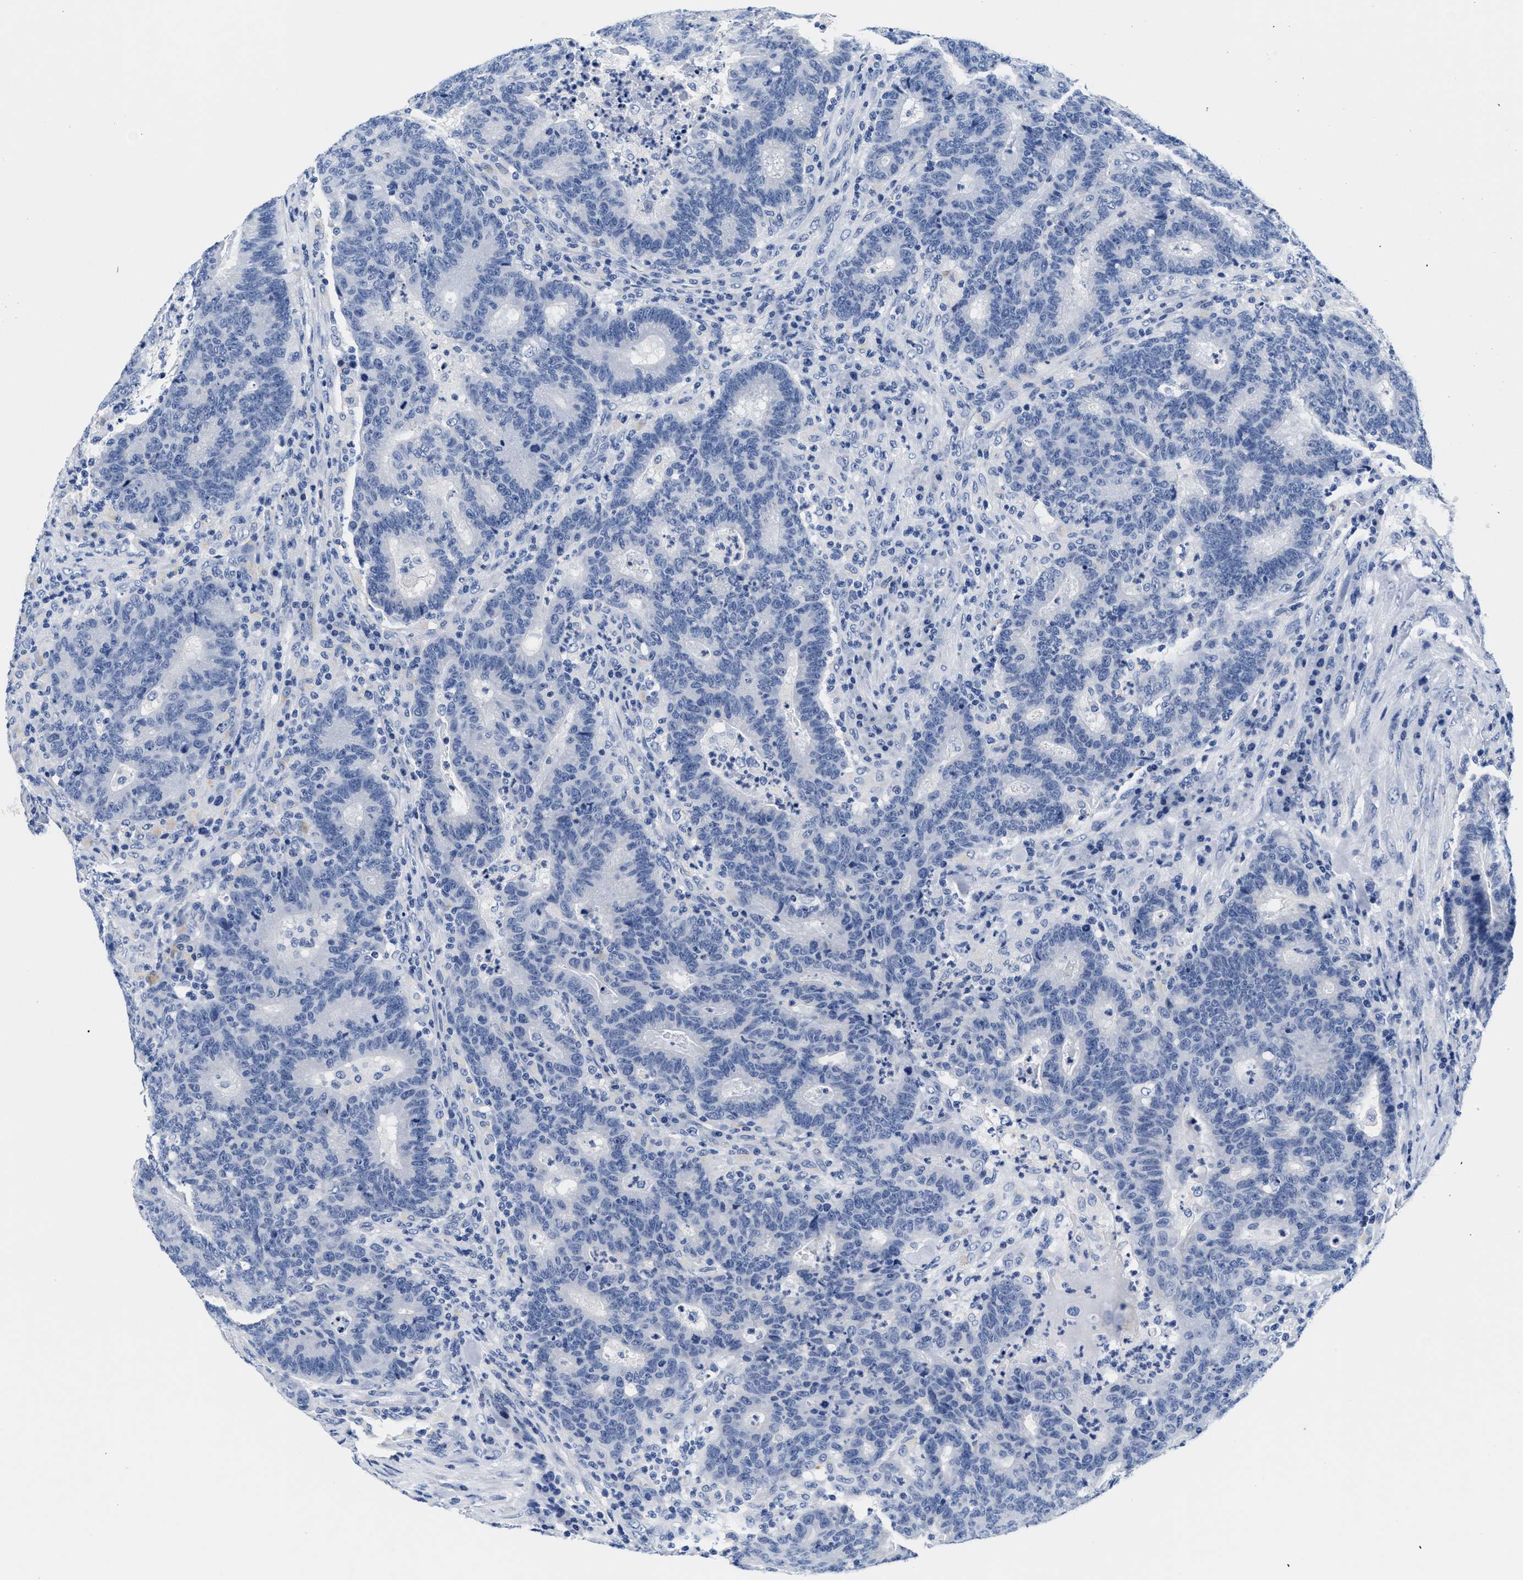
{"staining": {"intensity": "negative", "quantity": "none", "location": "none"}, "tissue": "colorectal cancer", "cell_type": "Tumor cells", "image_type": "cancer", "snomed": [{"axis": "morphology", "description": "Adenocarcinoma, NOS"}, {"axis": "topography", "description": "Colon"}], "caption": "Tumor cells show no significant protein positivity in colorectal adenocarcinoma.", "gene": "TTC3", "patient": {"sex": "female", "age": 75}}